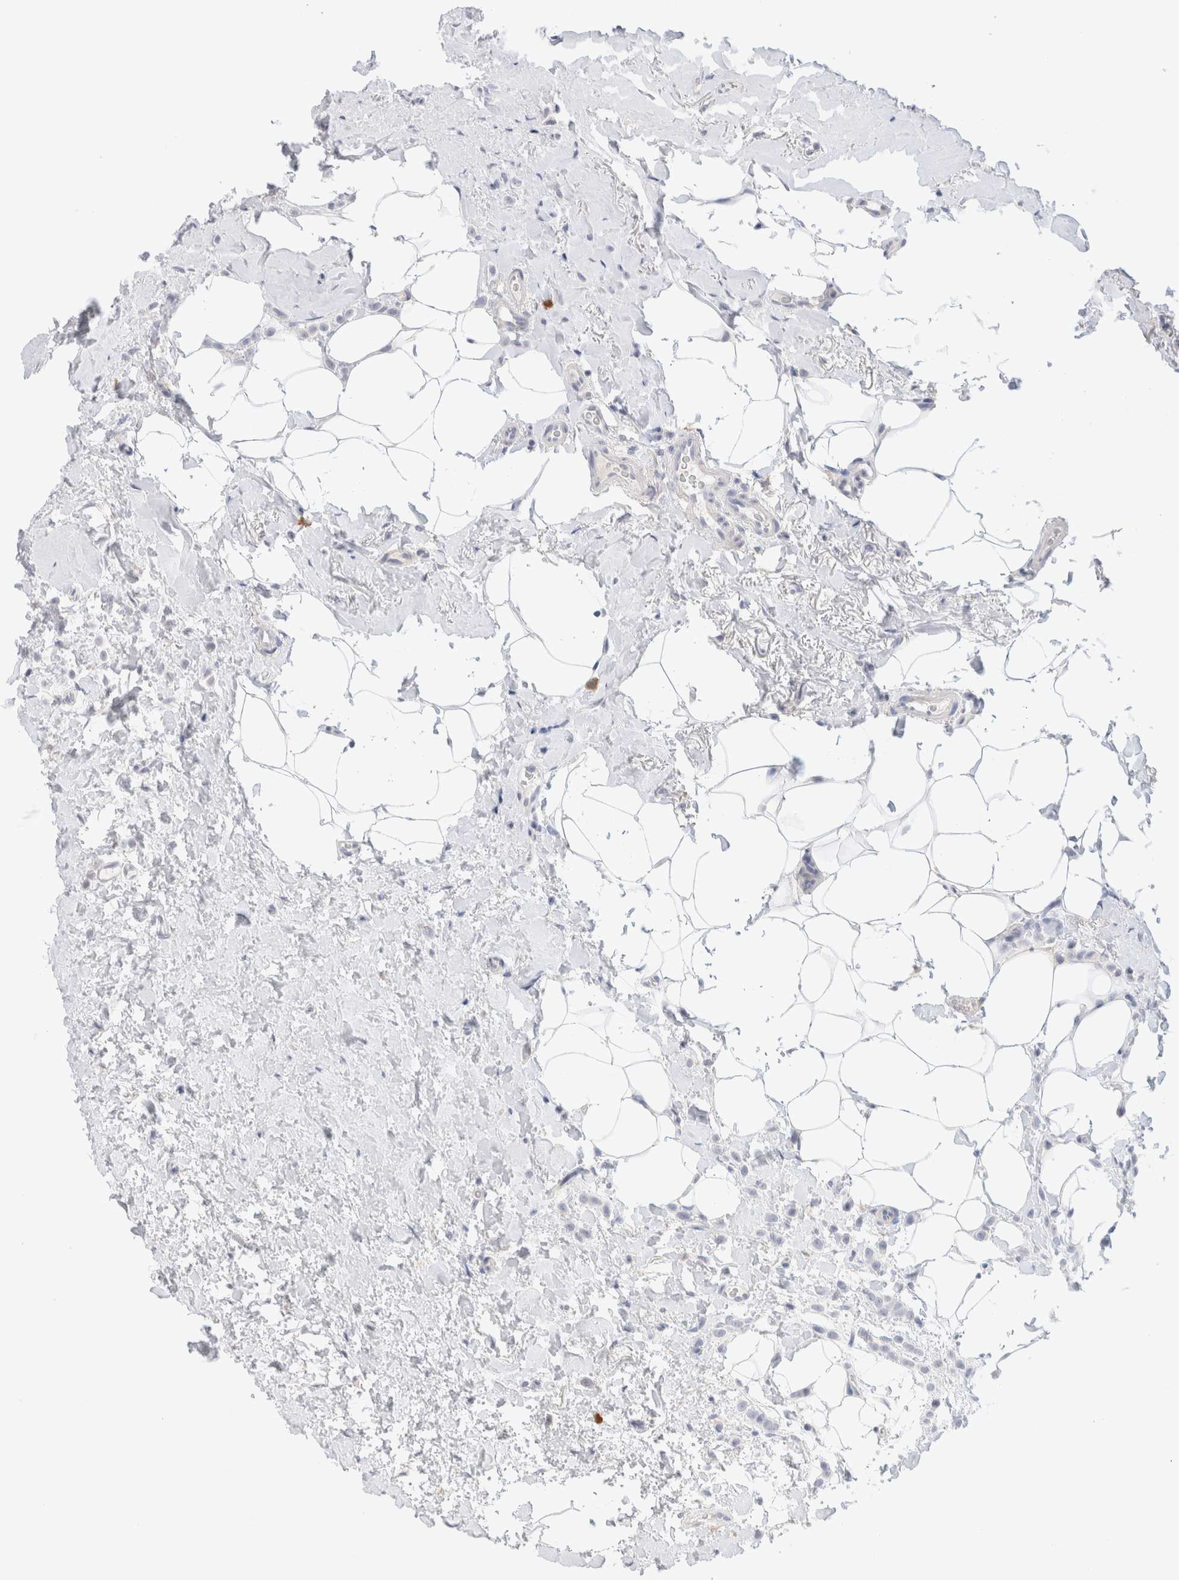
{"staining": {"intensity": "negative", "quantity": "none", "location": "none"}, "tissue": "breast cancer", "cell_type": "Tumor cells", "image_type": "cancer", "snomed": [{"axis": "morphology", "description": "Normal tissue, NOS"}, {"axis": "morphology", "description": "Lobular carcinoma"}, {"axis": "topography", "description": "Breast"}], "caption": "This photomicrograph is of breast cancer stained with IHC to label a protein in brown with the nuclei are counter-stained blue. There is no staining in tumor cells.", "gene": "GADD45G", "patient": {"sex": "female", "age": 50}}